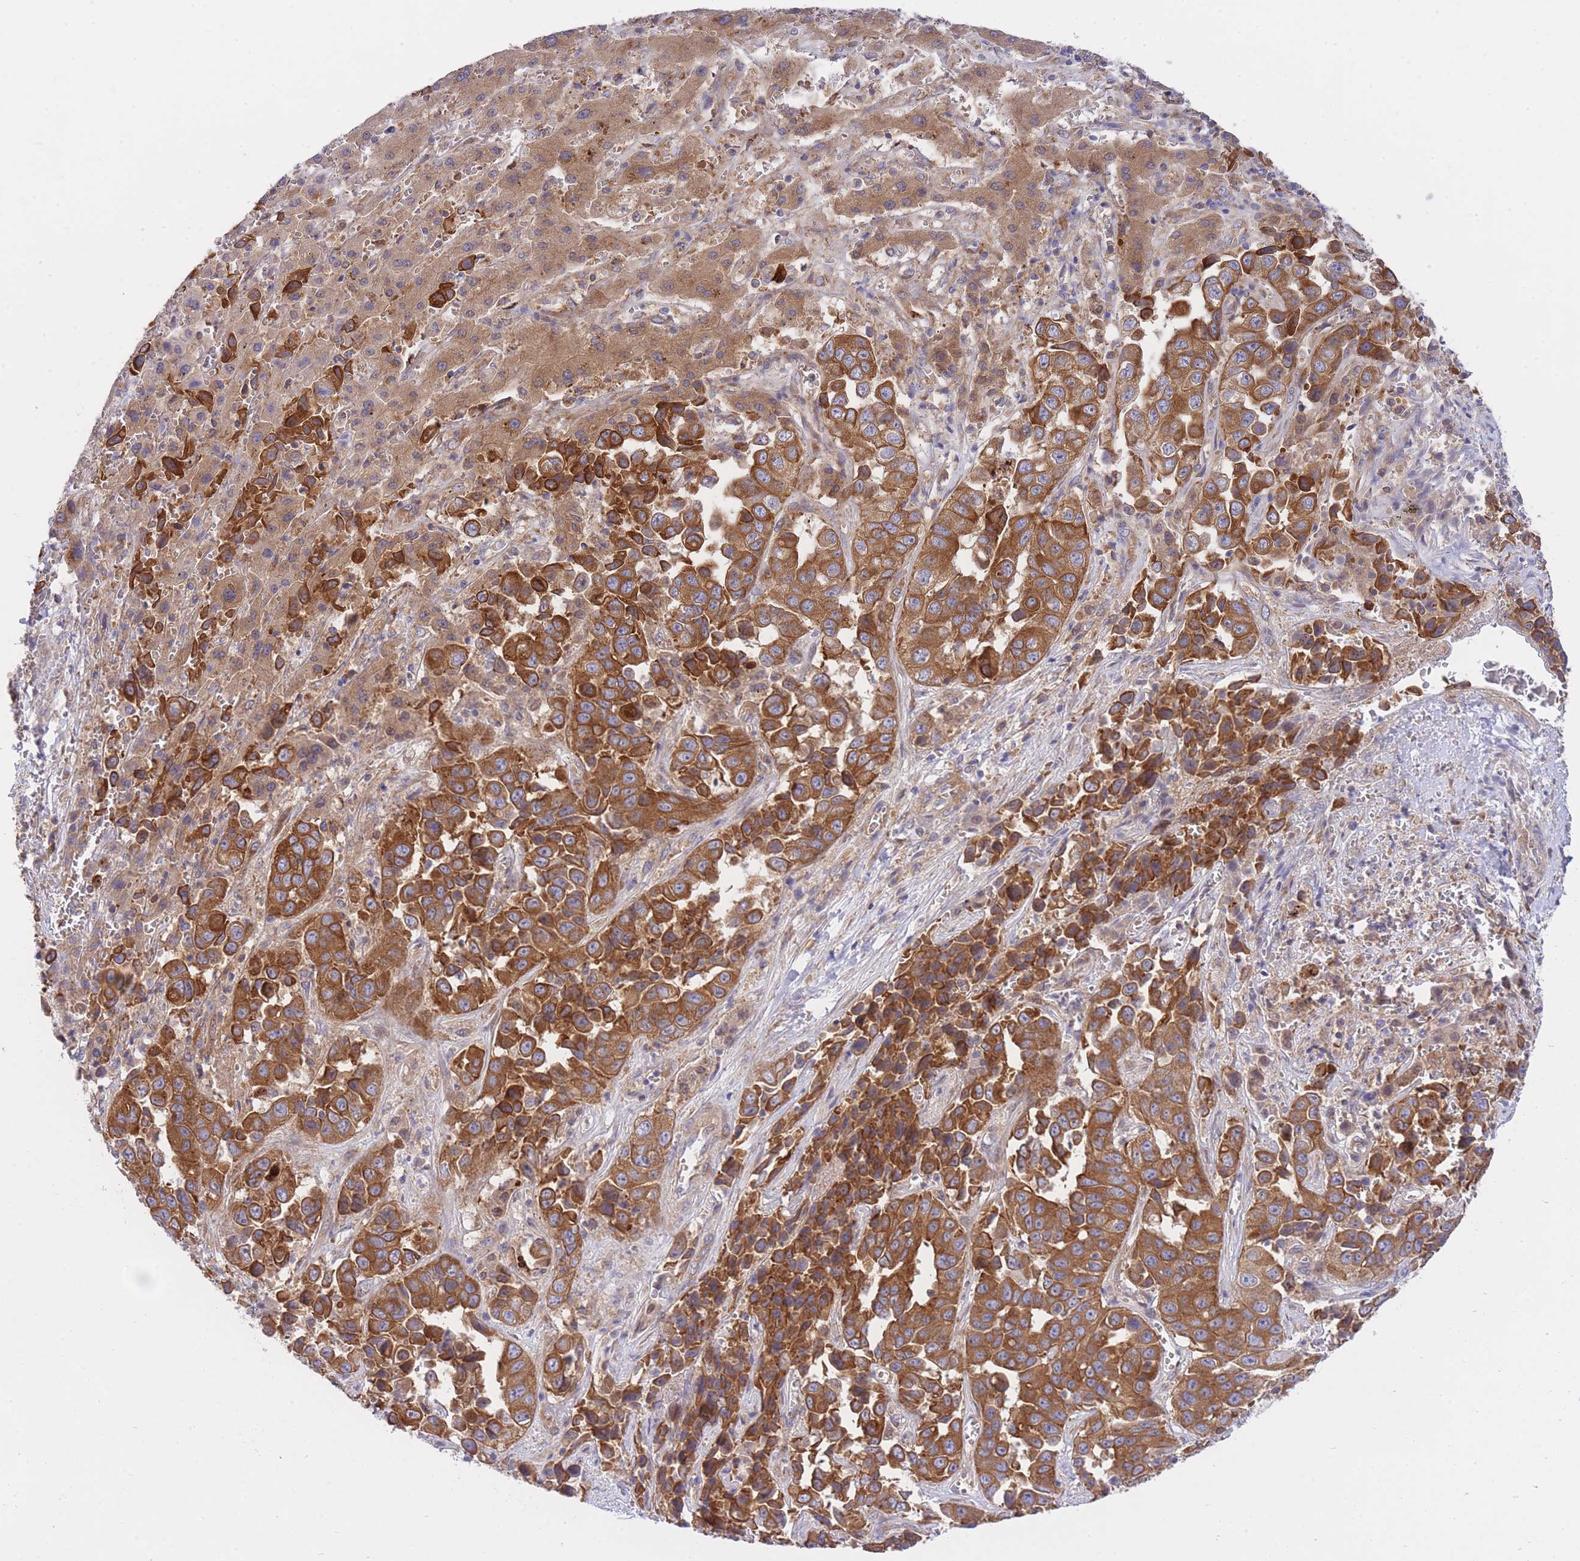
{"staining": {"intensity": "strong", "quantity": ">75%", "location": "cytoplasmic/membranous"}, "tissue": "liver cancer", "cell_type": "Tumor cells", "image_type": "cancer", "snomed": [{"axis": "morphology", "description": "Cholangiocarcinoma"}, {"axis": "topography", "description": "Liver"}], "caption": "The photomicrograph shows staining of liver cancer (cholangiocarcinoma), revealing strong cytoplasmic/membranous protein expression (brown color) within tumor cells.", "gene": "EIF2B2", "patient": {"sex": "female", "age": 52}}